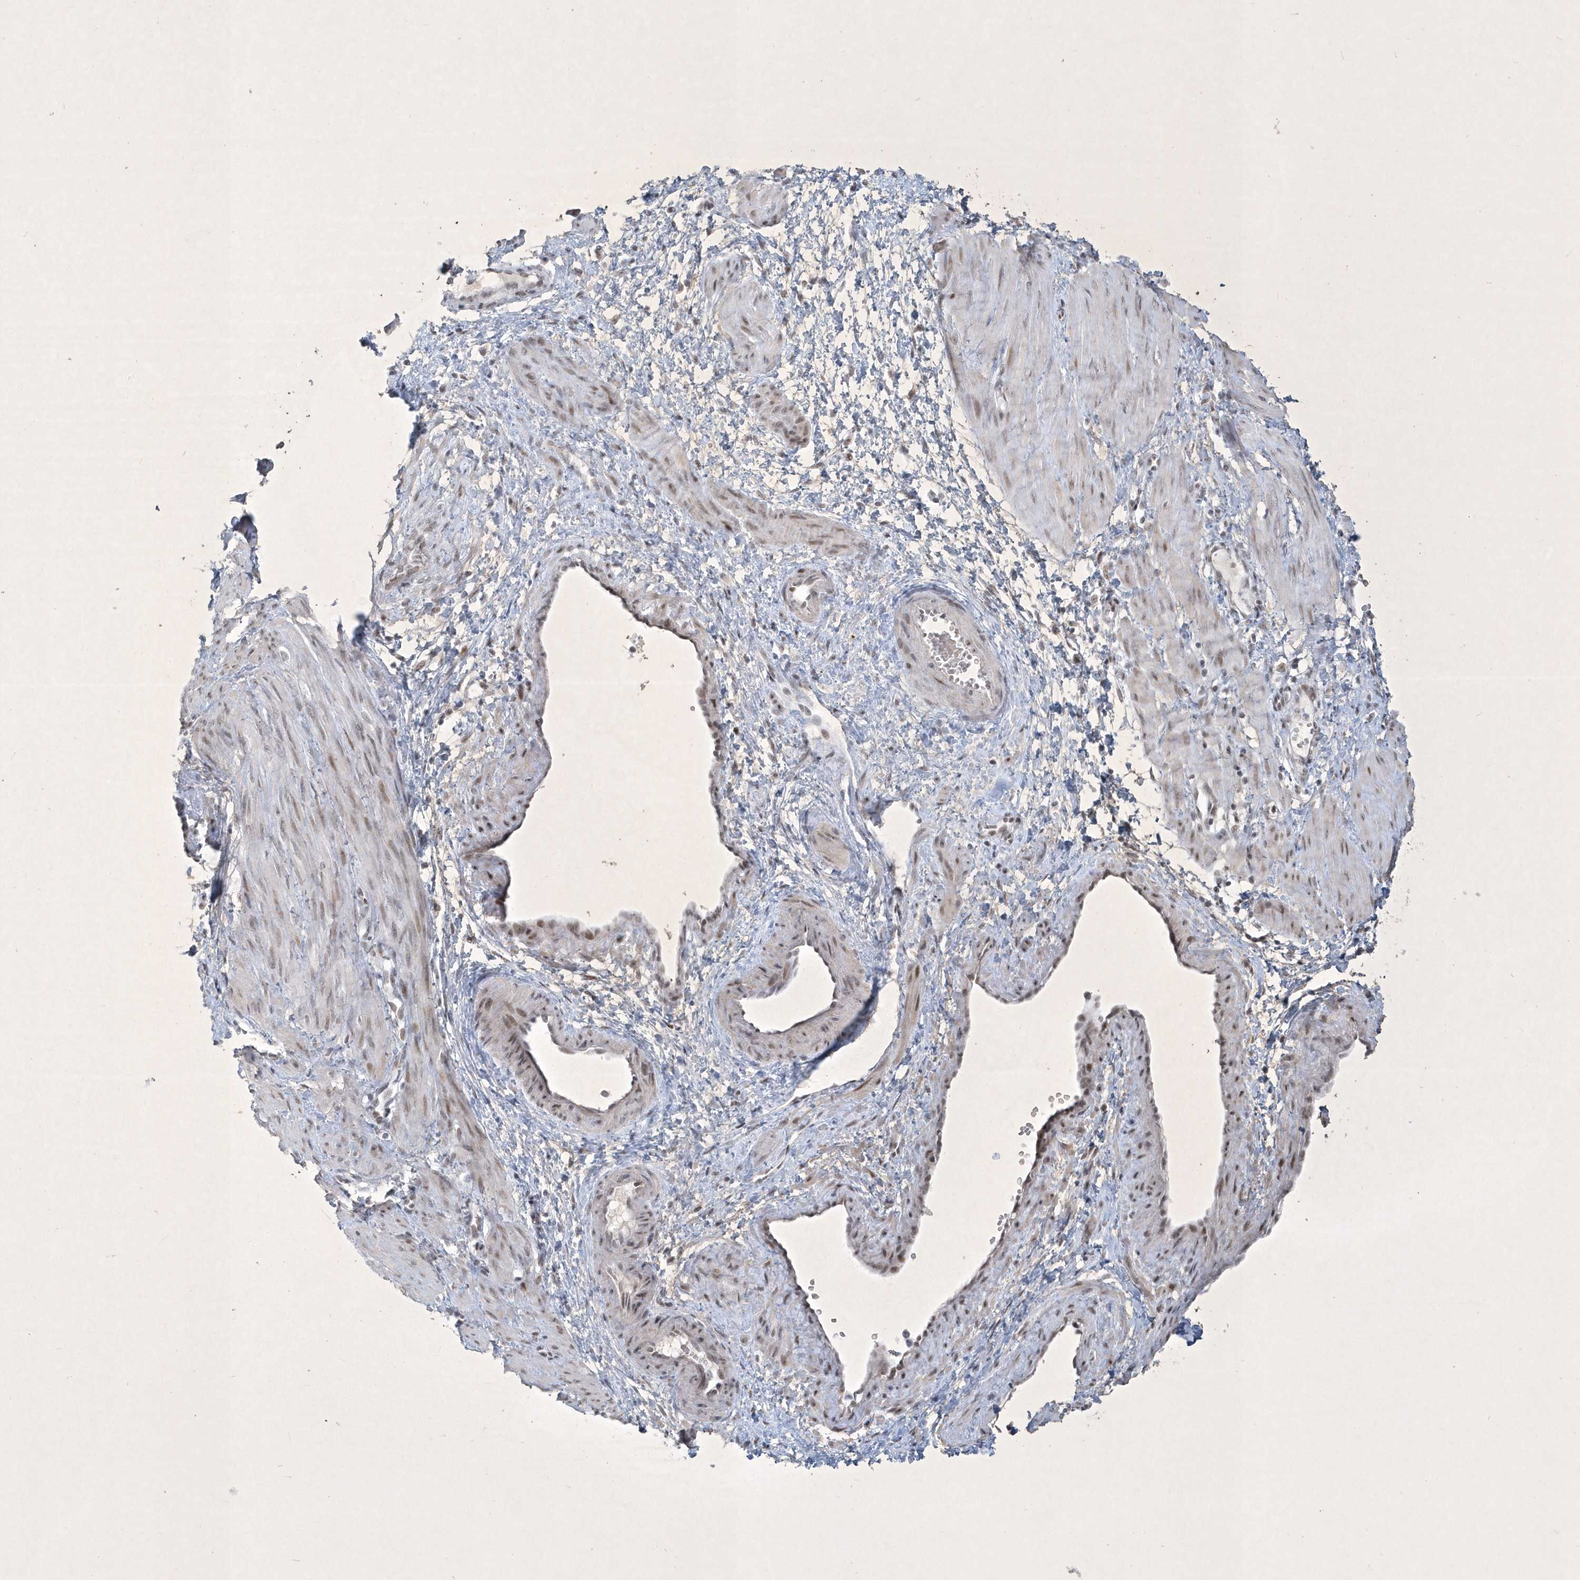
{"staining": {"intensity": "weak", "quantity": ">75%", "location": "nuclear"}, "tissue": "smooth muscle", "cell_type": "Smooth muscle cells", "image_type": "normal", "snomed": [{"axis": "morphology", "description": "Normal tissue, NOS"}, {"axis": "topography", "description": "Endometrium"}], "caption": "Immunohistochemical staining of benign smooth muscle shows >75% levels of weak nuclear protein staining in approximately >75% of smooth muscle cells.", "gene": "ZBTB9", "patient": {"sex": "female", "age": 33}}